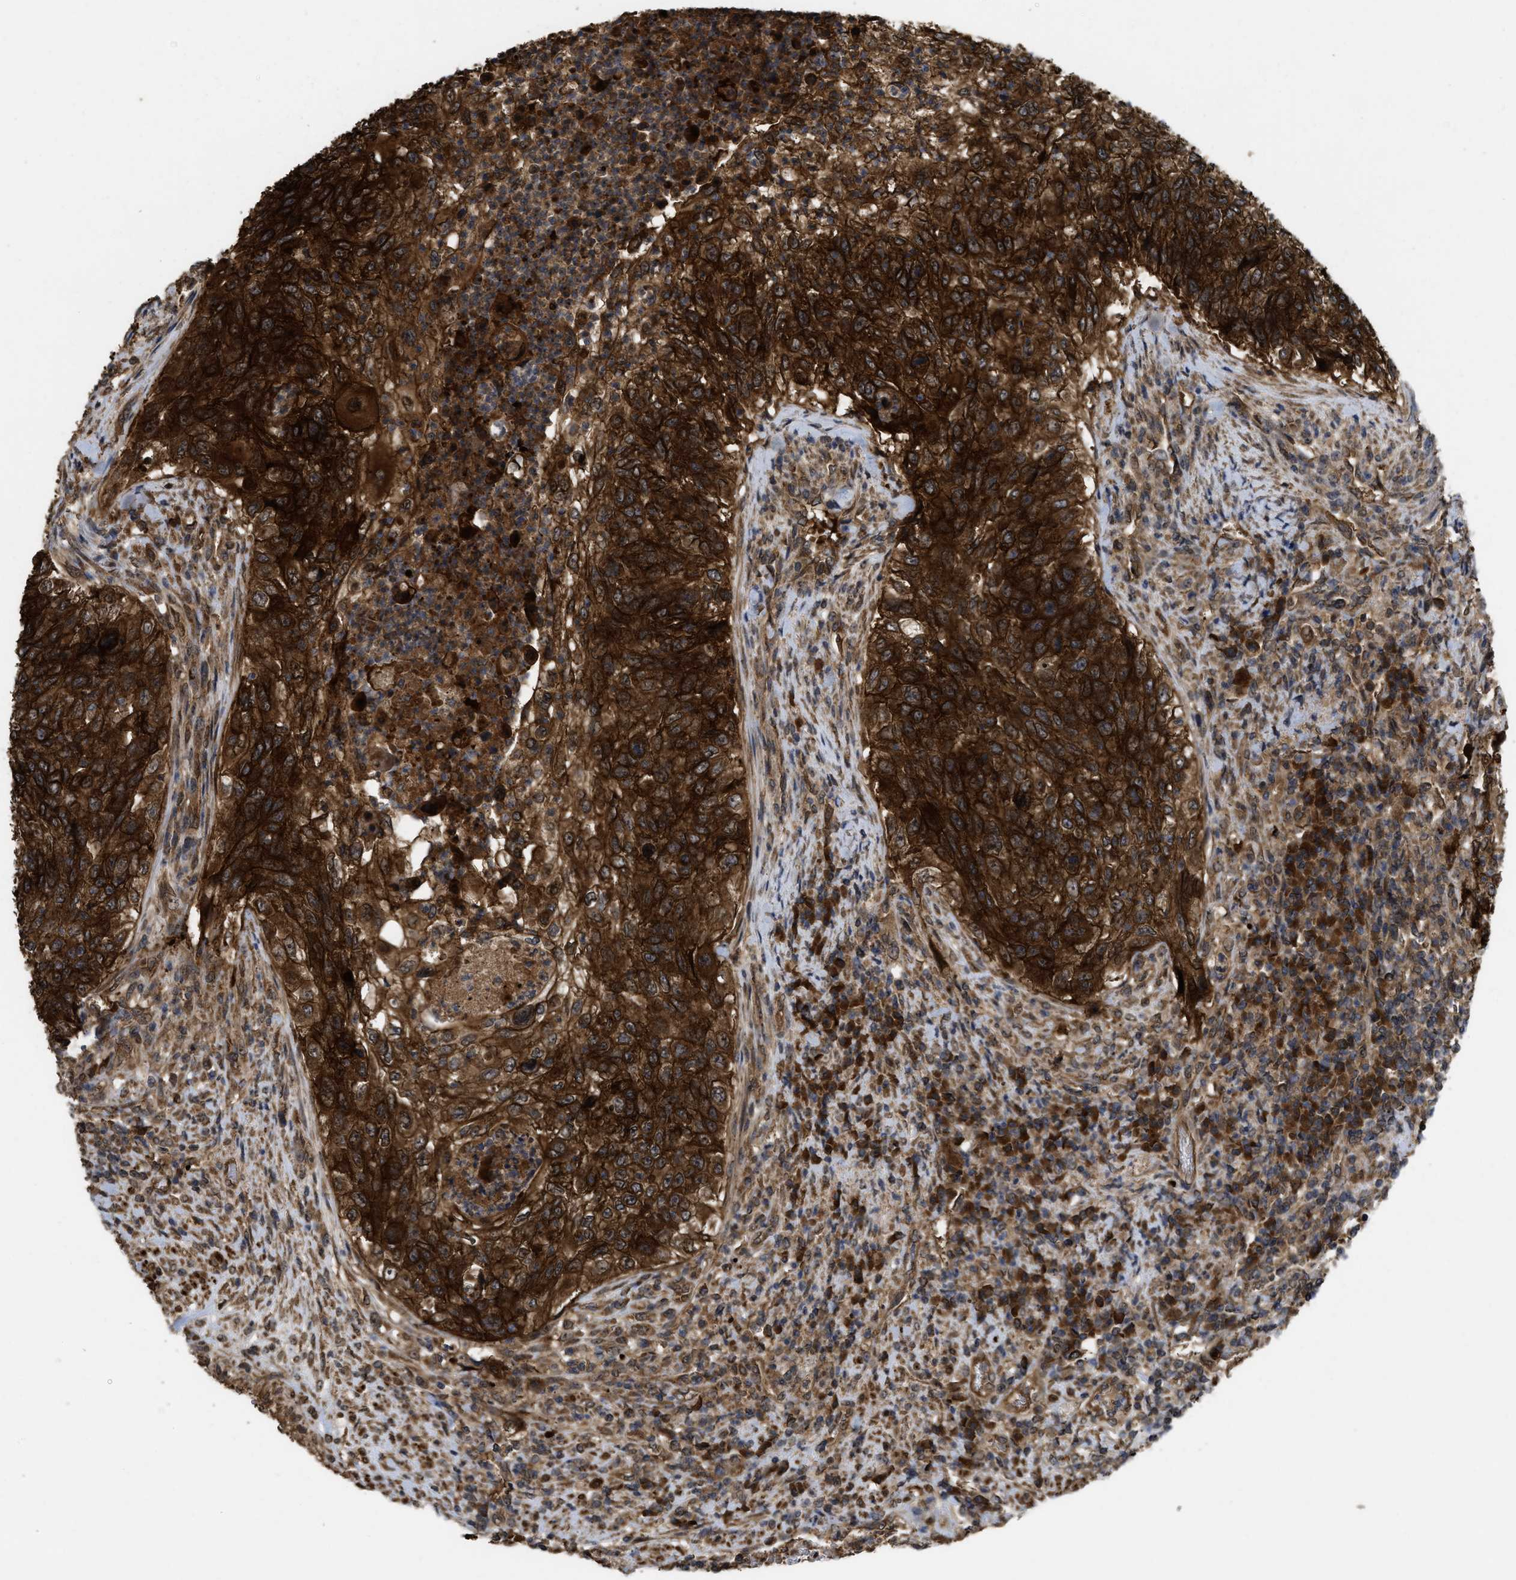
{"staining": {"intensity": "strong", "quantity": ">75%", "location": "cytoplasmic/membranous"}, "tissue": "urothelial cancer", "cell_type": "Tumor cells", "image_type": "cancer", "snomed": [{"axis": "morphology", "description": "Urothelial carcinoma, High grade"}, {"axis": "topography", "description": "Urinary bladder"}], "caption": "Protein staining of urothelial carcinoma (high-grade) tissue reveals strong cytoplasmic/membranous staining in about >75% of tumor cells.", "gene": "FZD6", "patient": {"sex": "female", "age": 60}}